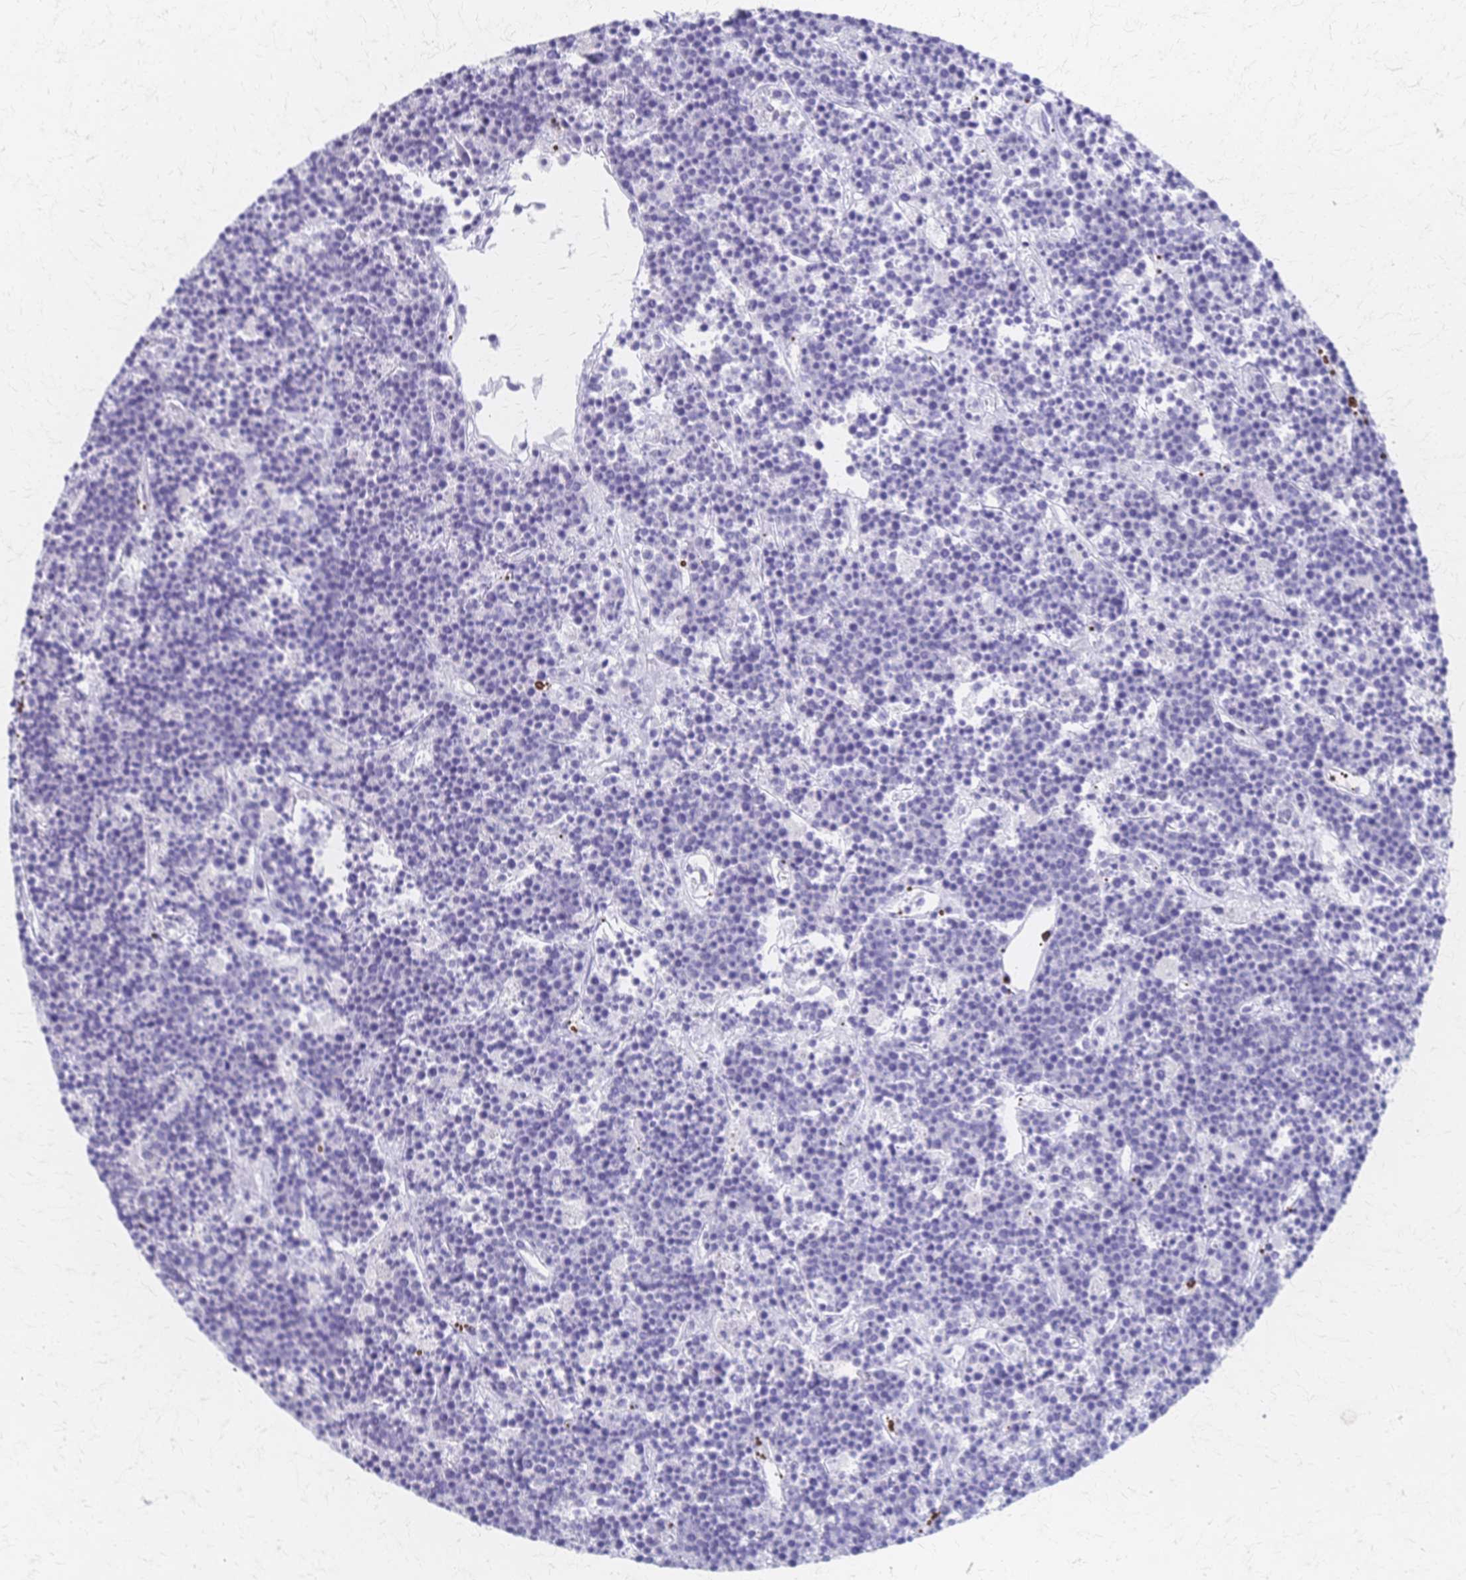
{"staining": {"intensity": "negative", "quantity": "none", "location": "none"}, "tissue": "lymphoma", "cell_type": "Tumor cells", "image_type": "cancer", "snomed": [{"axis": "morphology", "description": "Malignant lymphoma, non-Hodgkin's type, High grade"}, {"axis": "topography", "description": "Ovary"}], "caption": "Tumor cells show no significant protein staining in lymphoma.", "gene": "CYB5A", "patient": {"sex": "female", "age": 56}}